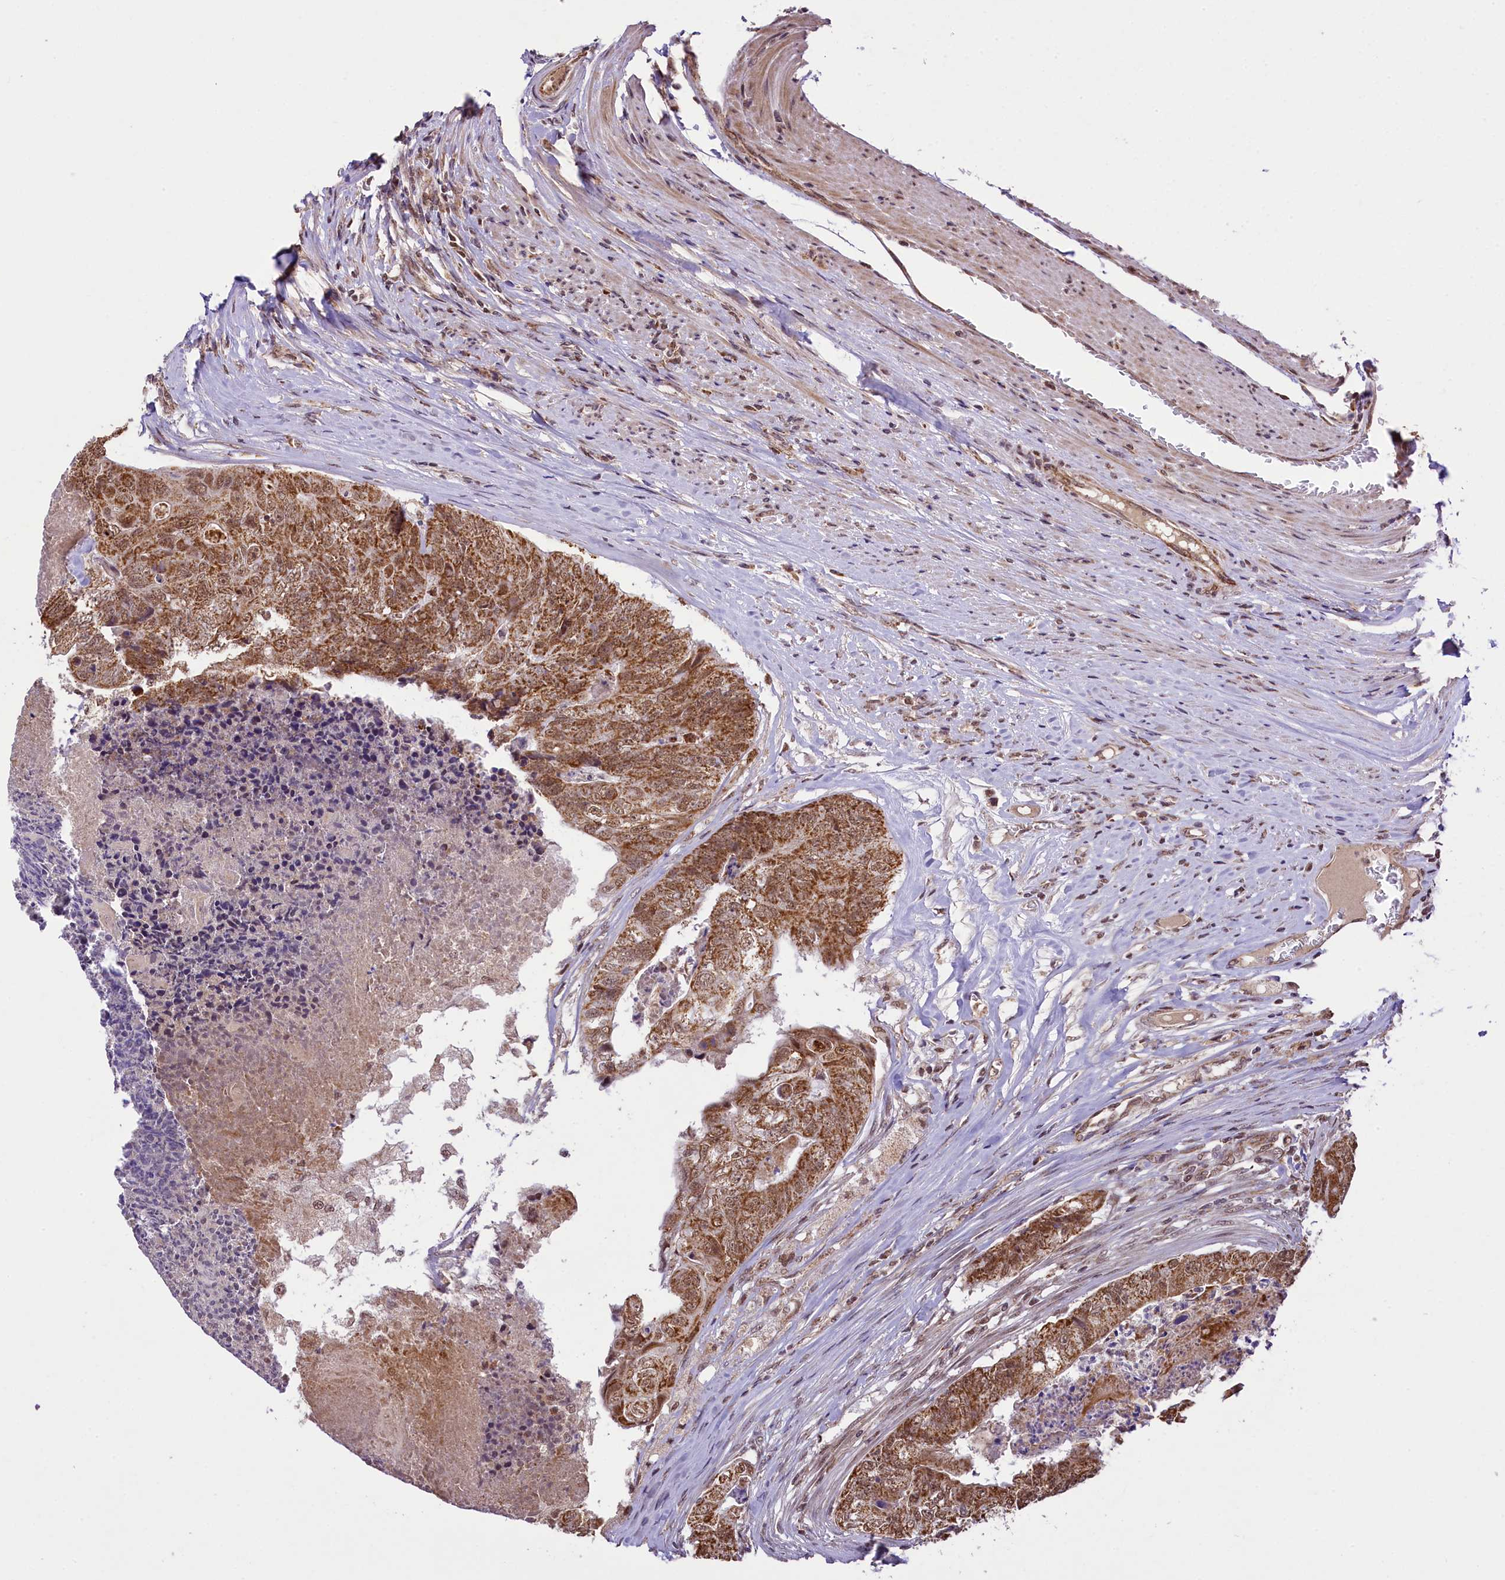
{"staining": {"intensity": "moderate", "quantity": ">75%", "location": "cytoplasmic/membranous,nuclear"}, "tissue": "colorectal cancer", "cell_type": "Tumor cells", "image_type": "cancer", "snomed": [{"axis": "morphology", "description": "Adenocarcinoma, NOS"}, {"axis": "topography", "description": "Colon"}], "caption": "Immunohistochemistry photomicrograph of human colorectal cancer stained for a protein (brown), which demonstrates medium levels of moderate cytoplasmic/membranous and nuclear positivity in about >75% of tumor cells.", "gene": "PAF1", "patient": {"sex": "female", "age": 67}}